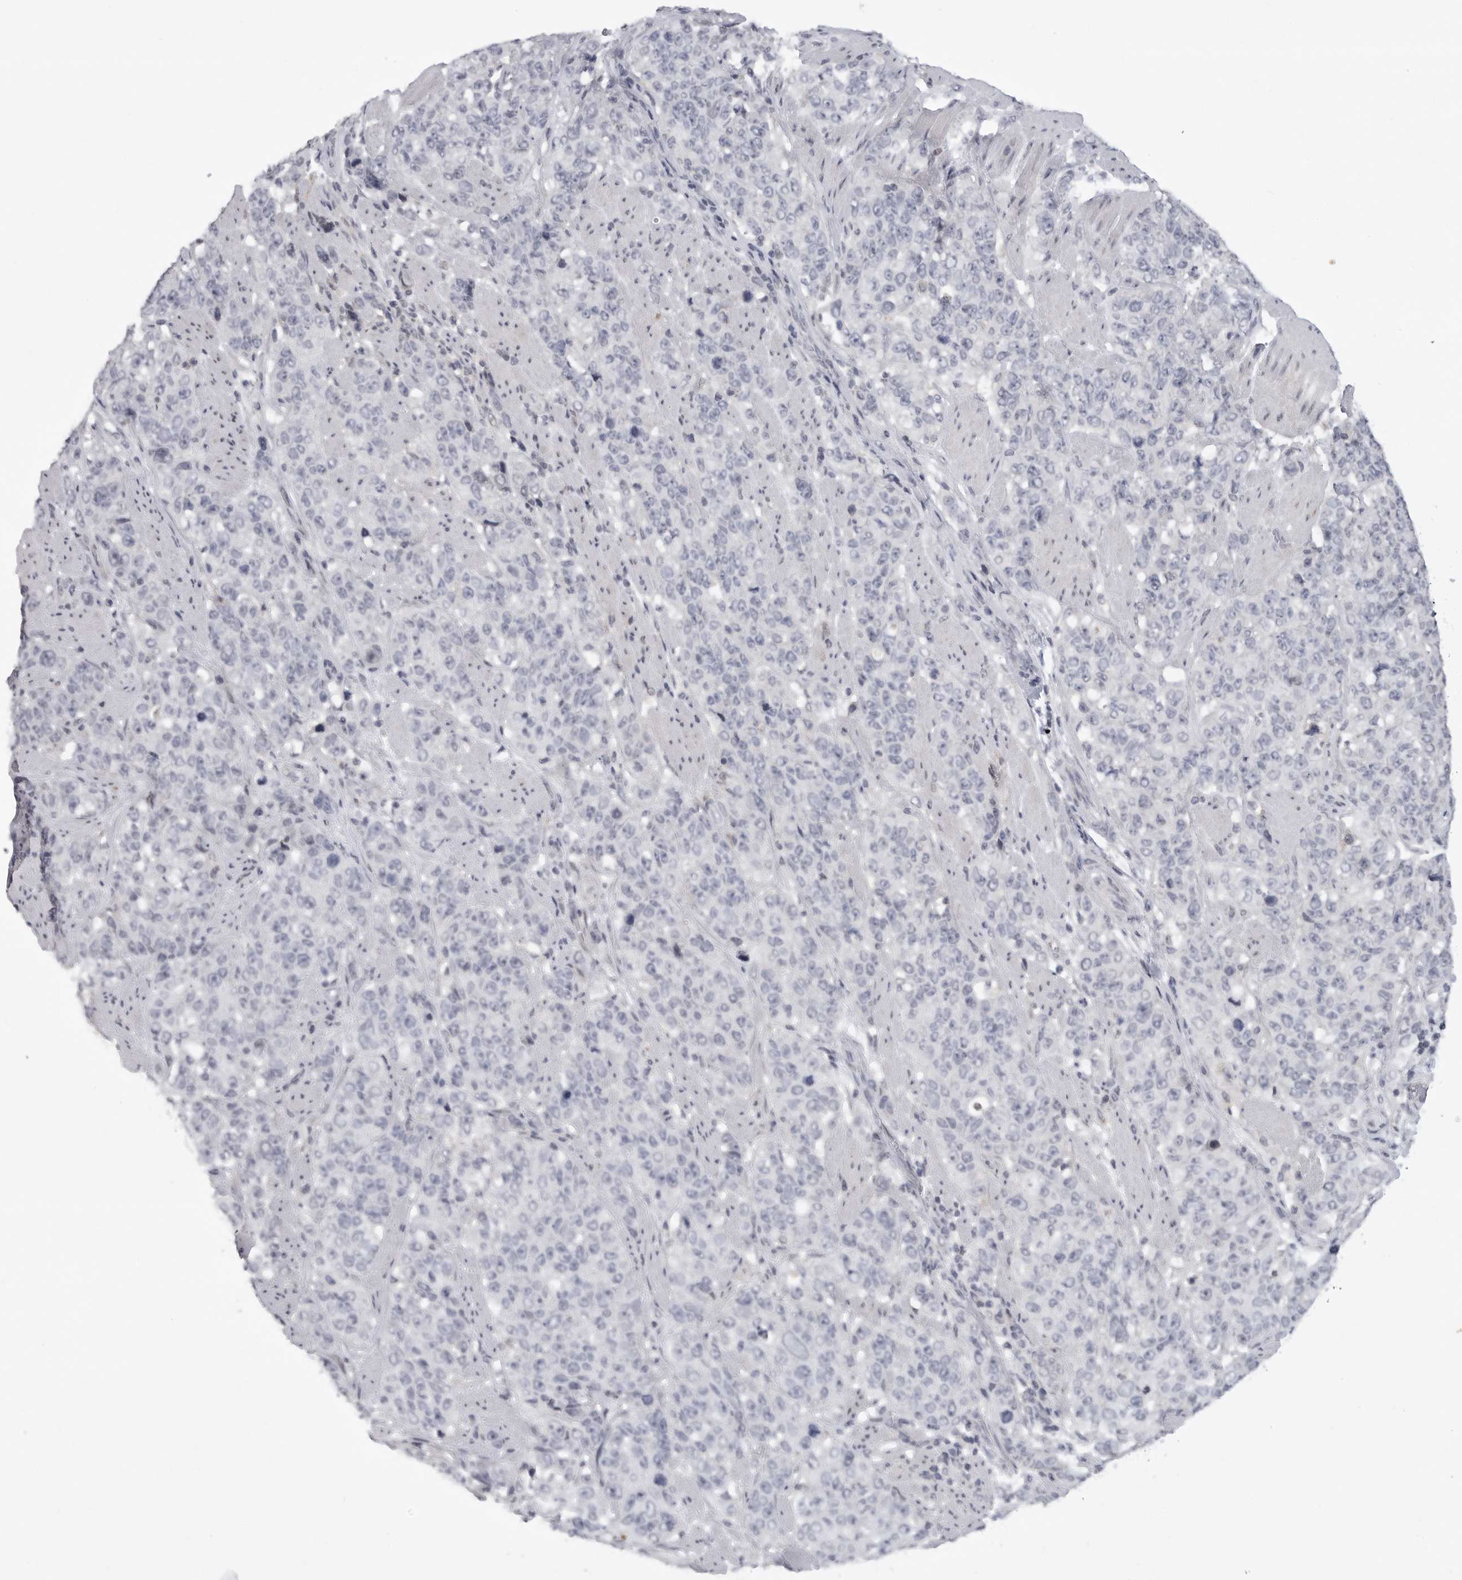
{"staining": {"intensity": "negative", "quantity": "none", "location": "none"}, "tissue": "stomach cancer", "cell_type": "Tumor cells", "image_type": "cancer", "snomed": [{"axis": "morphology", "description": "Adenocarcinoma, NOS"}, {"axis": "topography", "description": "Stomach"}], "caption": "High power microscopy micrograph of an IHC photomicrograph of stomach cancer, revealing no significant staining in tumor cells.", "gene": "FBXO43", "patient": {"sex": "male", "age": 48}}